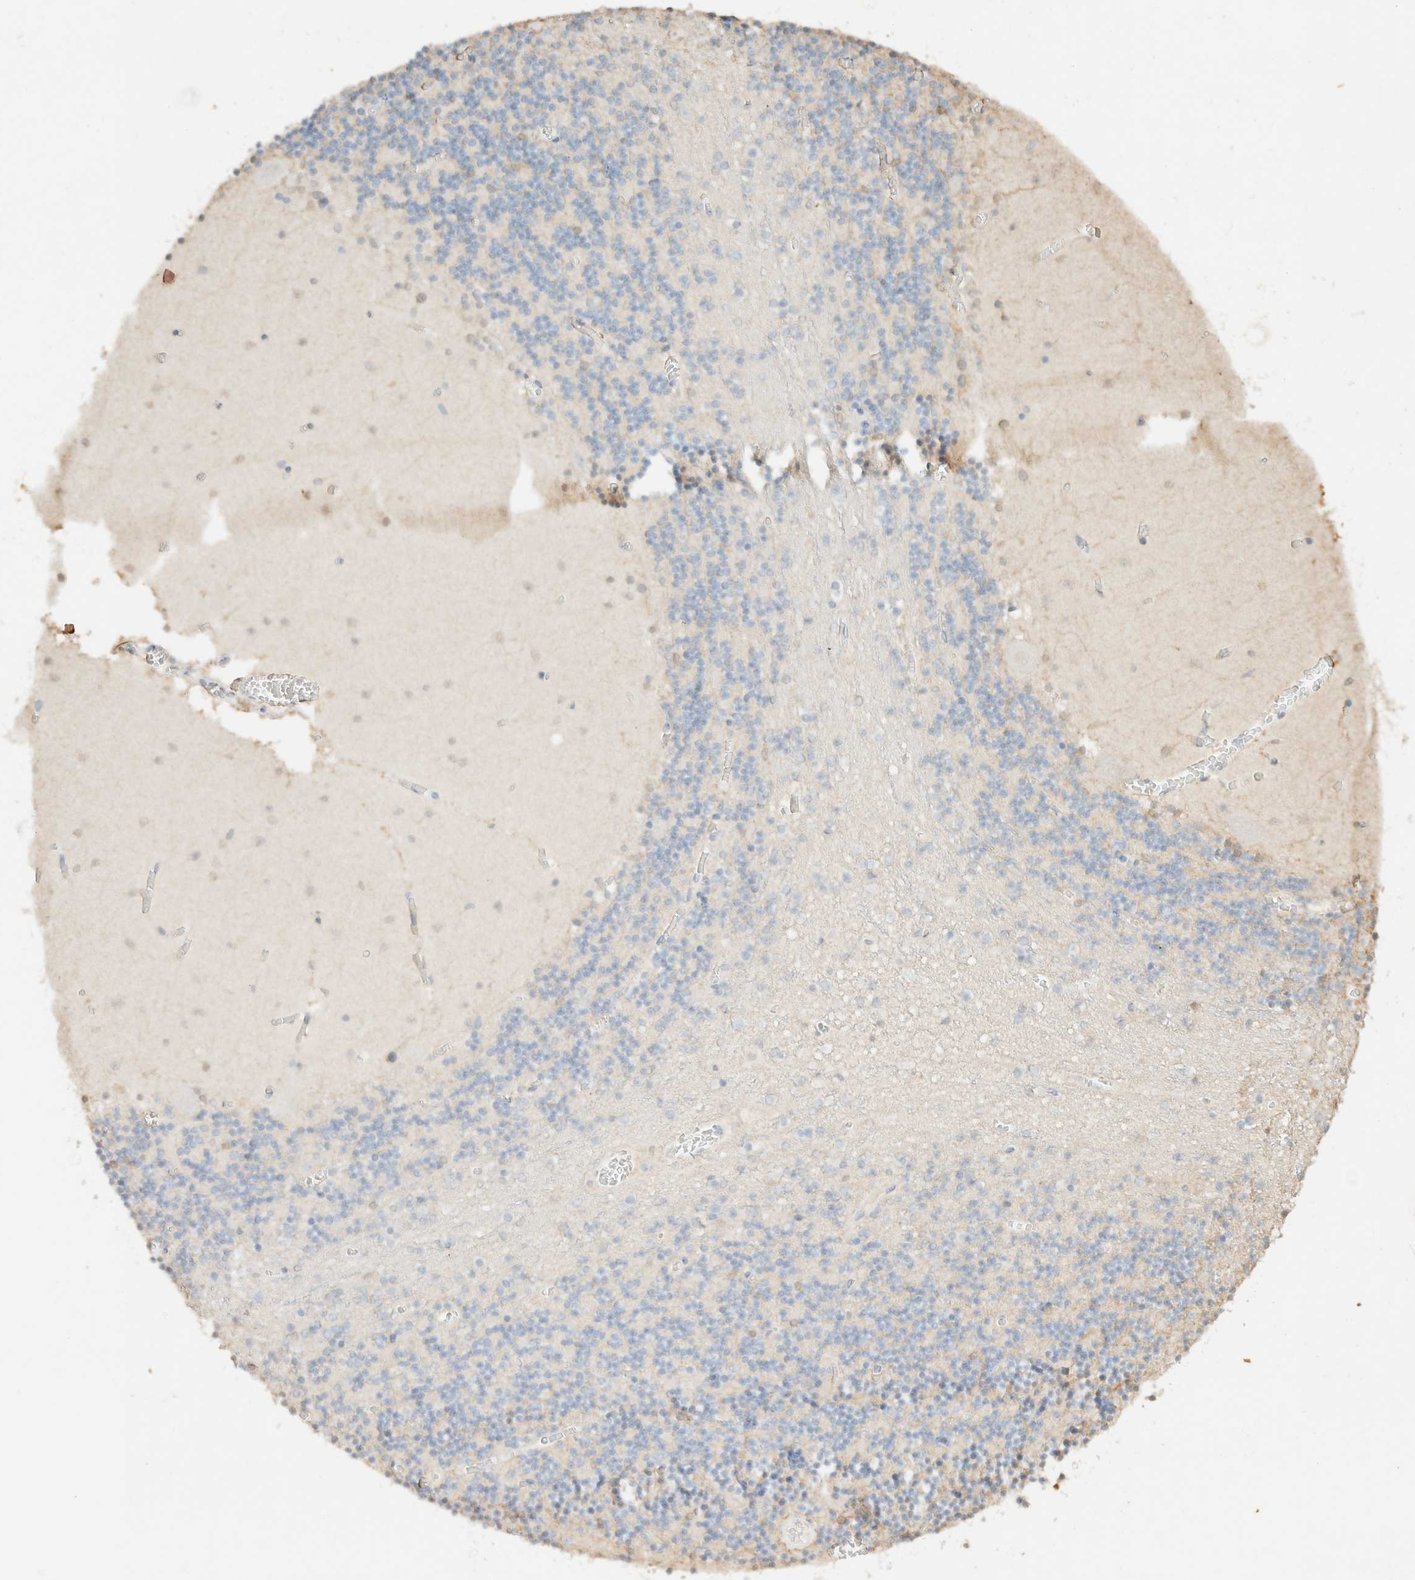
{"staining": {"intensity": "negative", "quantity": "none", "location": "none"}, "tissue": "cerebellum", "cell_type": "Cells in granular layer", "image_type": "normal", "snomed": [{"axis": "morphology", "description": "Normal tissue, NOS"}, {"axis": "topography", "description": "Cerebellum"}], "caption": "A photomicrograph of cerebellum stained for a protein reveals no brown staining in cells in granular layer. Brightfield microscopy of IHC stained with DAB (brown) and hematoxylin (blue), captured at high magnification.", "gene": "CPA1", "patient": {"sex": "female", "age": 28}}